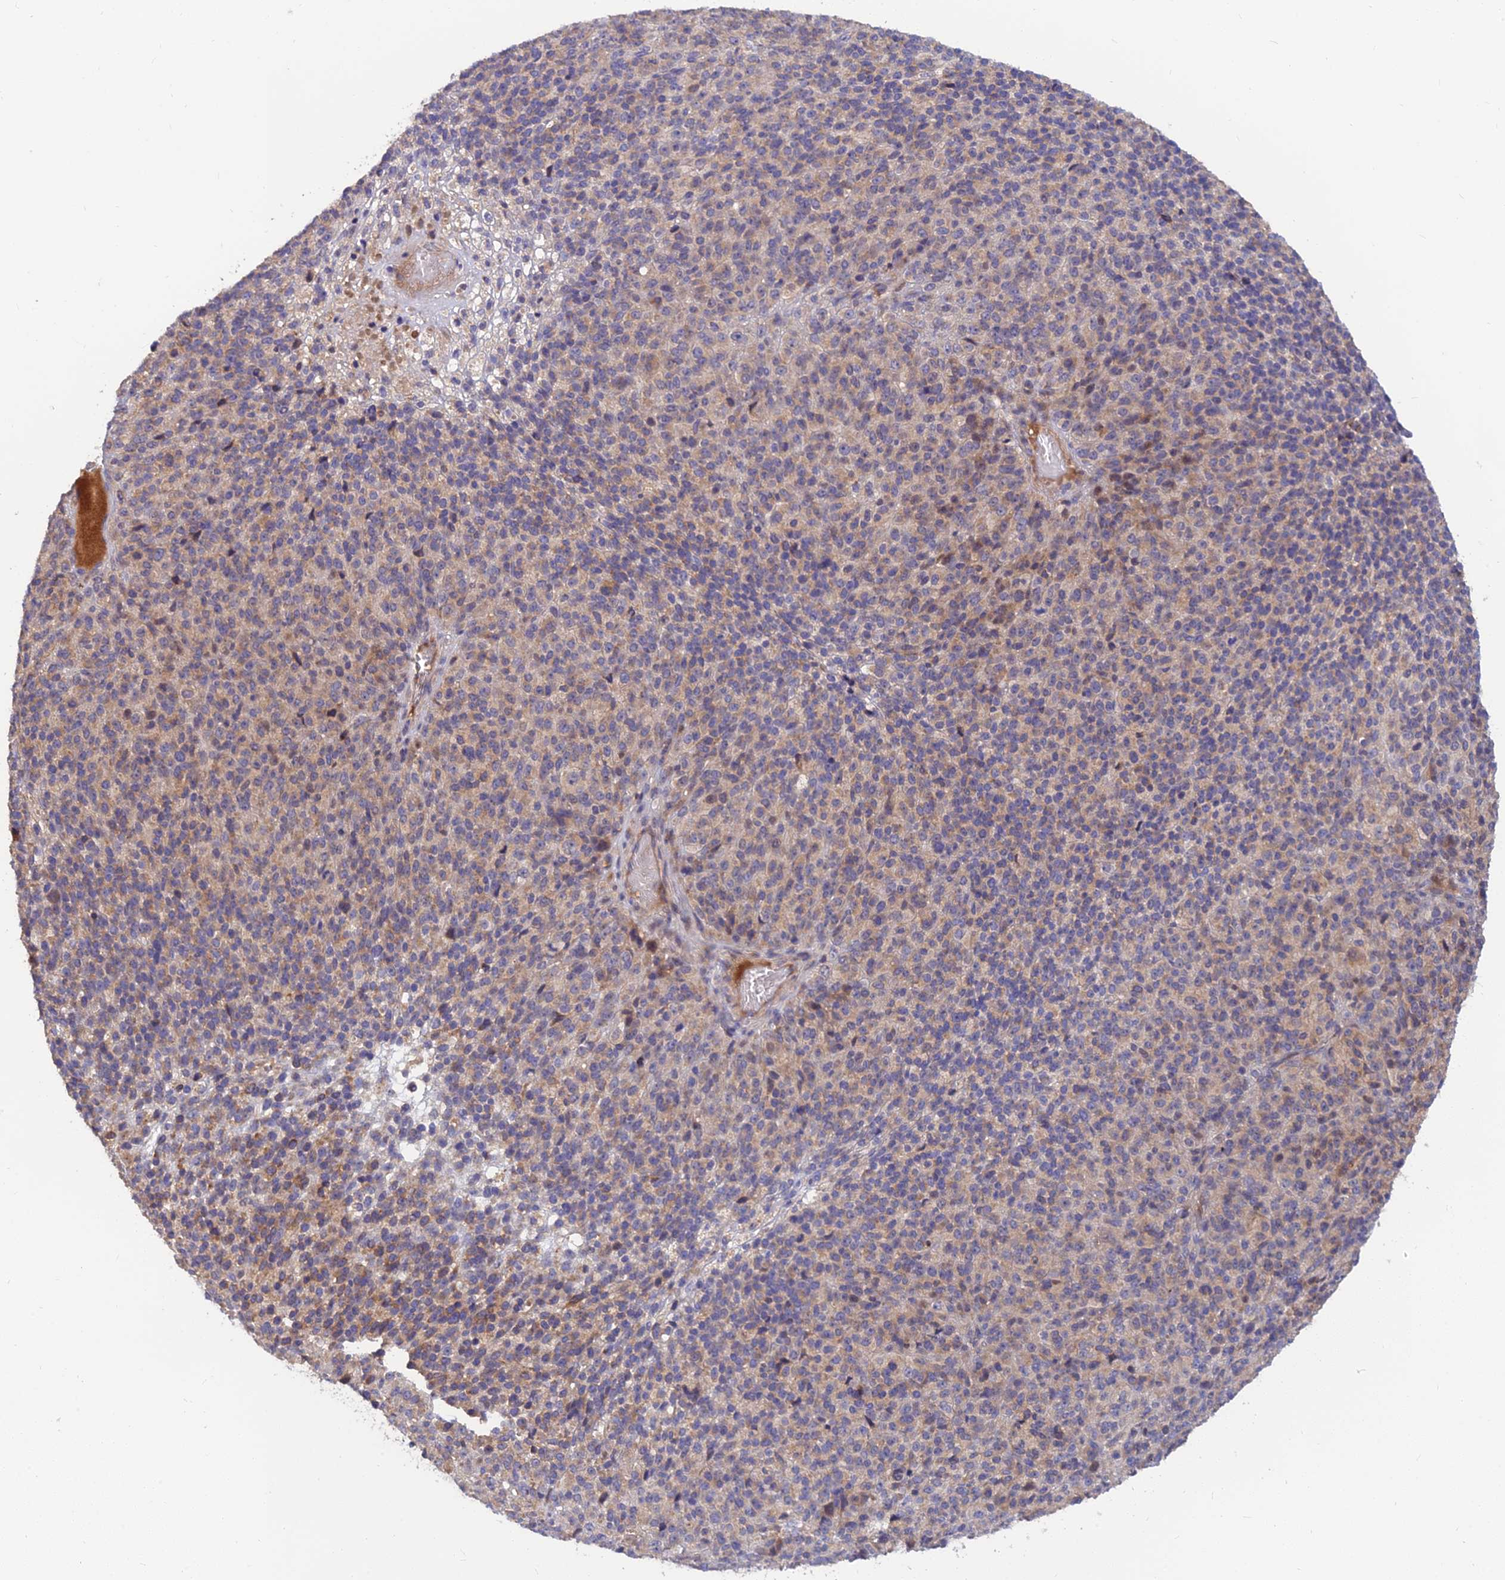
{"staining": {"intensity": "weak", "quantity": "25%-75%", "location": "cytoplasmic/membranous"}, "tissue": "melanoma", "cell_type": "Tumor cells", "image_type": "cancer", "snomed": [{"axis": "morphology", "description": "Malignant melanoma, Metastatic site"}, {"axis": "topography", "description": "Brain"}], "caption": "This is an image of IHC staining of melanoma, which shows weak positivity in the cytoplasmic/membranous of tumor cells.", "gene": "FAM151B", "patient": {"sex": "female", "age": 56}}